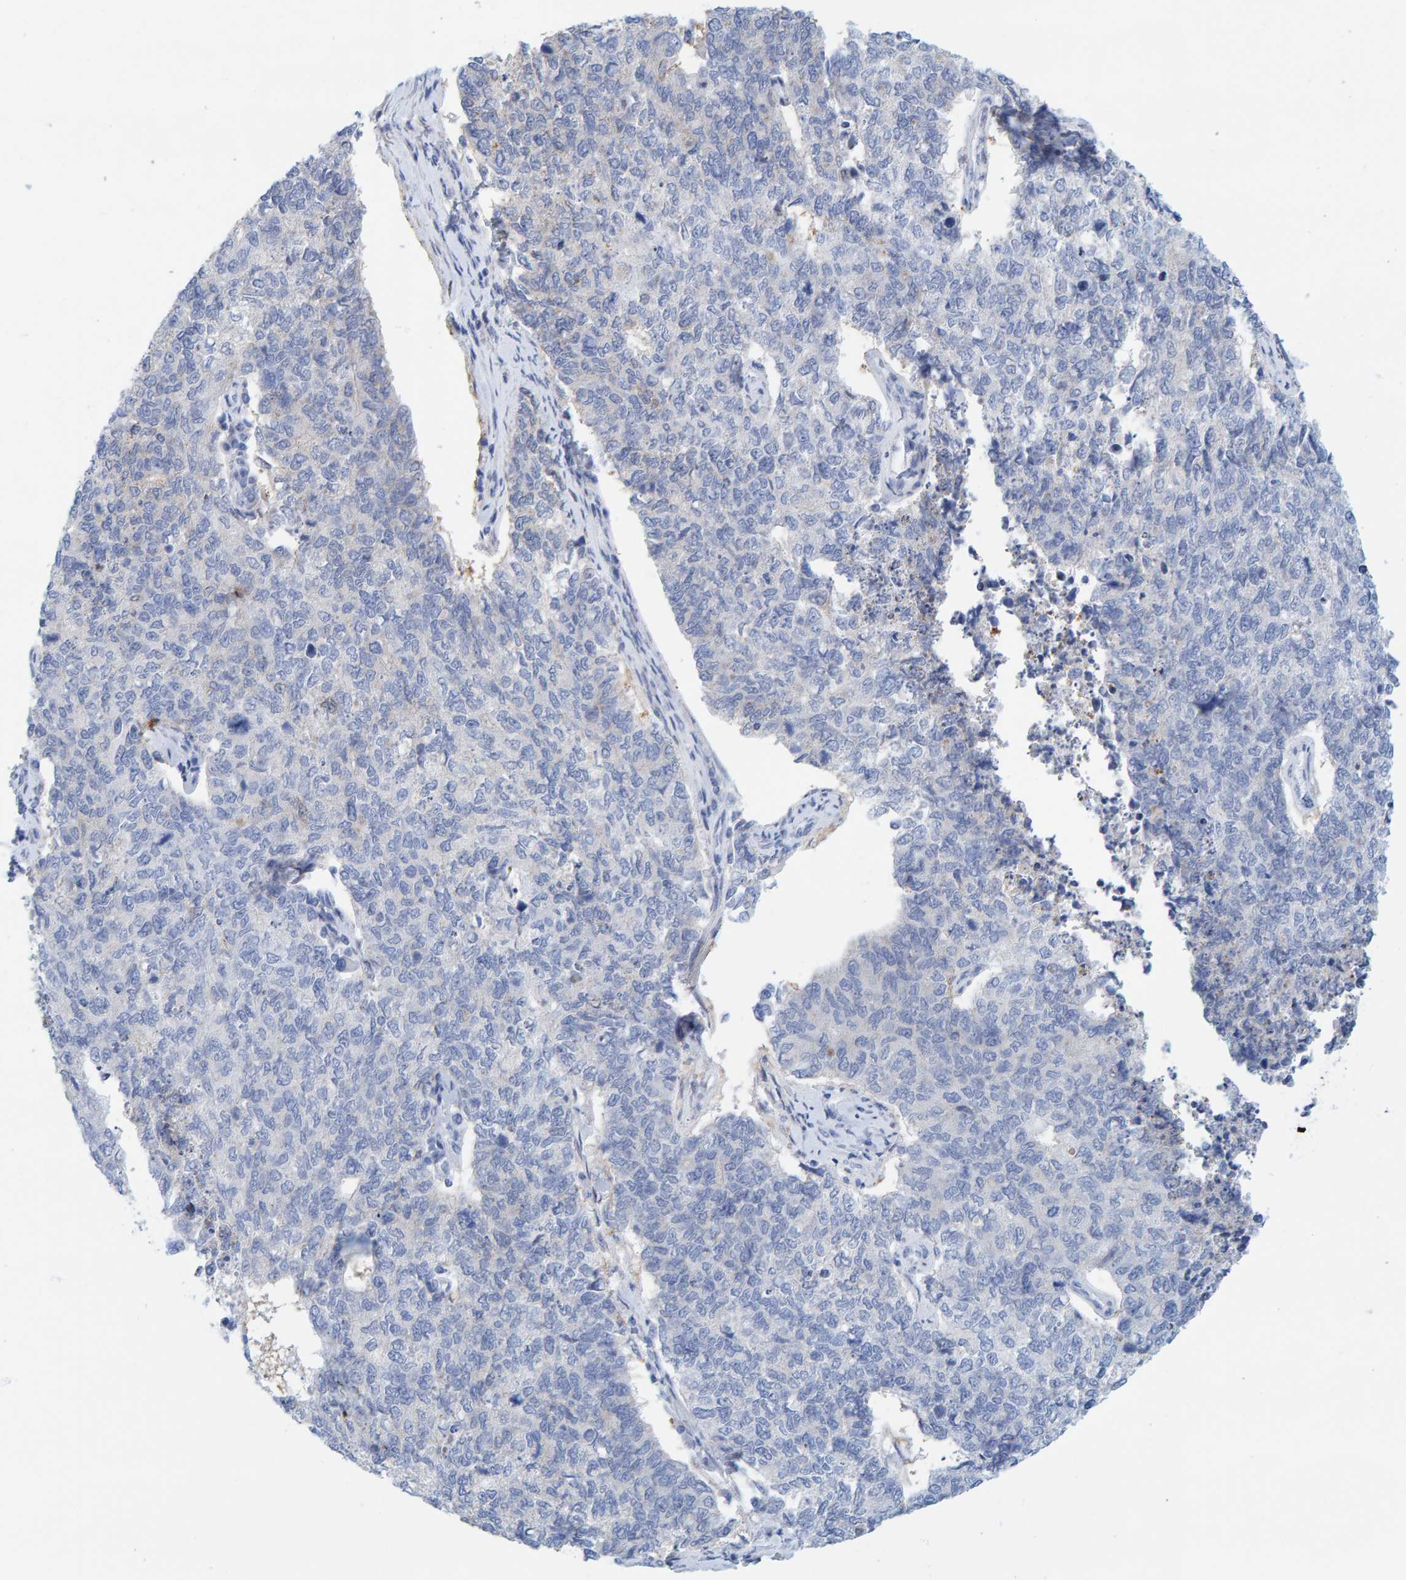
{"staining": {"intensity": "negative", "quantity": "none", "location": "none"}, "tissue": "cervical cancer", "cell_type": "Tumor cells", "image_type": "cancer", "snomed": [{"axis": "morphology", "description": "Squamous cell carcinoma, NOS"}, {"axis": "topography", "description": "Cervix"}], "caption": "Image shows no significant protein positivity in tumor cells of cervical cancer.", "gene": "KLHL11", "patient": {"sex": "female", "age": 63}}